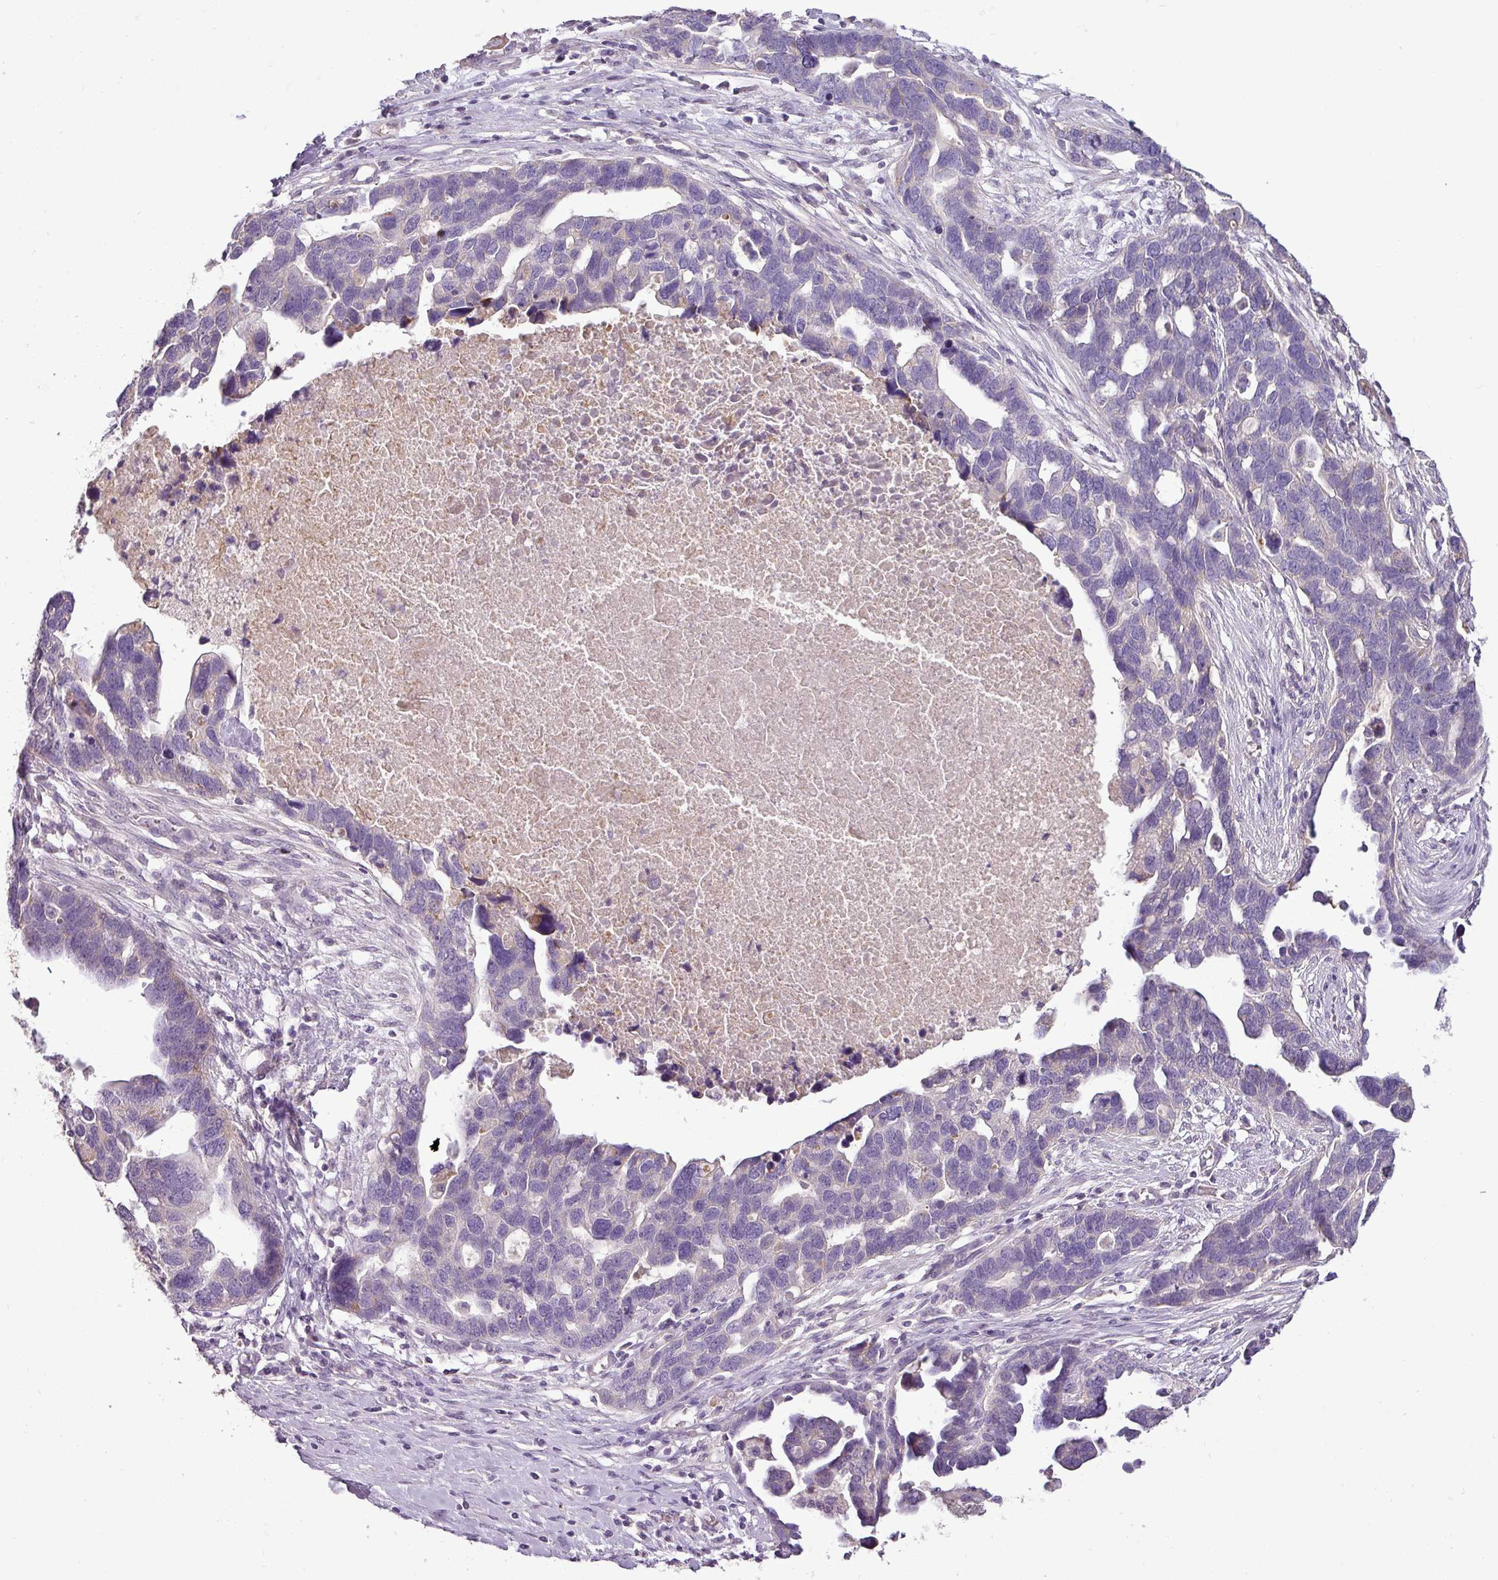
{"staining": {"intensity": "negative", "quantity": "none", "location": "none"}, "tissue": "ovarian cancer", "cell_type": "Tumor cells", "image_type": "cancer", "snomed": [{"axis": "morphology", "description": "Cystadenocarcinoma, serous, NOS"}, {"axis": "topography", "description": "Ovary"}], "caption": "Protein analysis of ovarian cancer reveals no significant staining in tumor cells. The staining was performed using DAB to visualize the protein expression in brown, while the nuclei were stained in blue with hematoxylin (Magnification: 20x).", "gene": "BRINP2", "patient": {"sex": "female", "age": 54}}